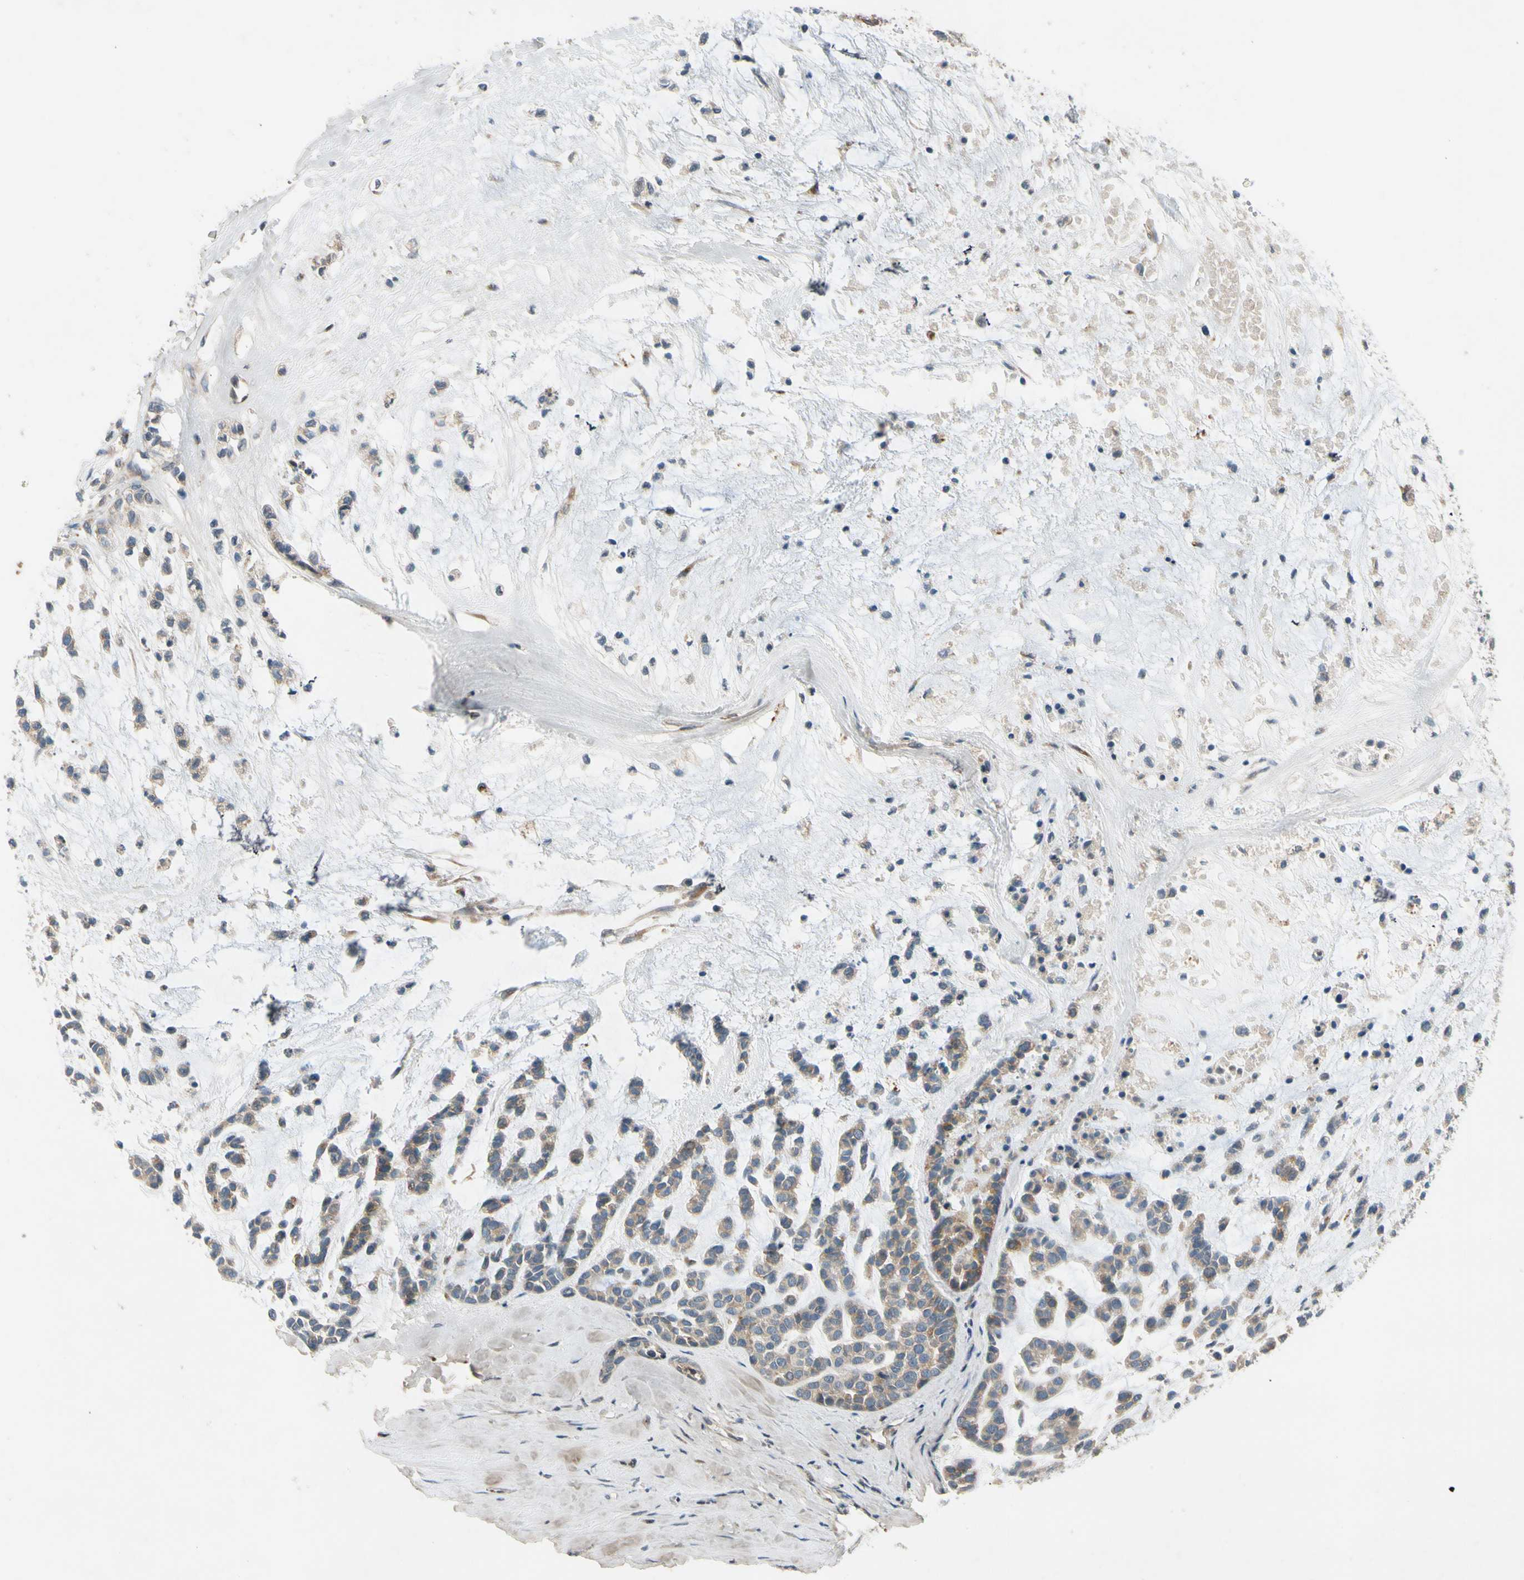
{"staining": {"intensity": "weak", "quantity": ">75%", "location": "cytoplasmic/membranous"}, "tissue": "head and neck cancer", "cell_type": "Tumor cells", "image_type": "cancer", "snomed": [{"axis": "morphology", "description": "Adenocarcinoma, NOS"}, {"axis": "morphology", "description": "Adenoma, NOS"}, {"axis": "topography", "description": "Head-Neck"}], "caption": "Tumor cells exhibit low levels of weak cytoplasmic/membranous staining in about >75% of cells in human adenoma (head and neck).", "gene": "MST1R", "patient": {"sex": "female", "age": 55}}